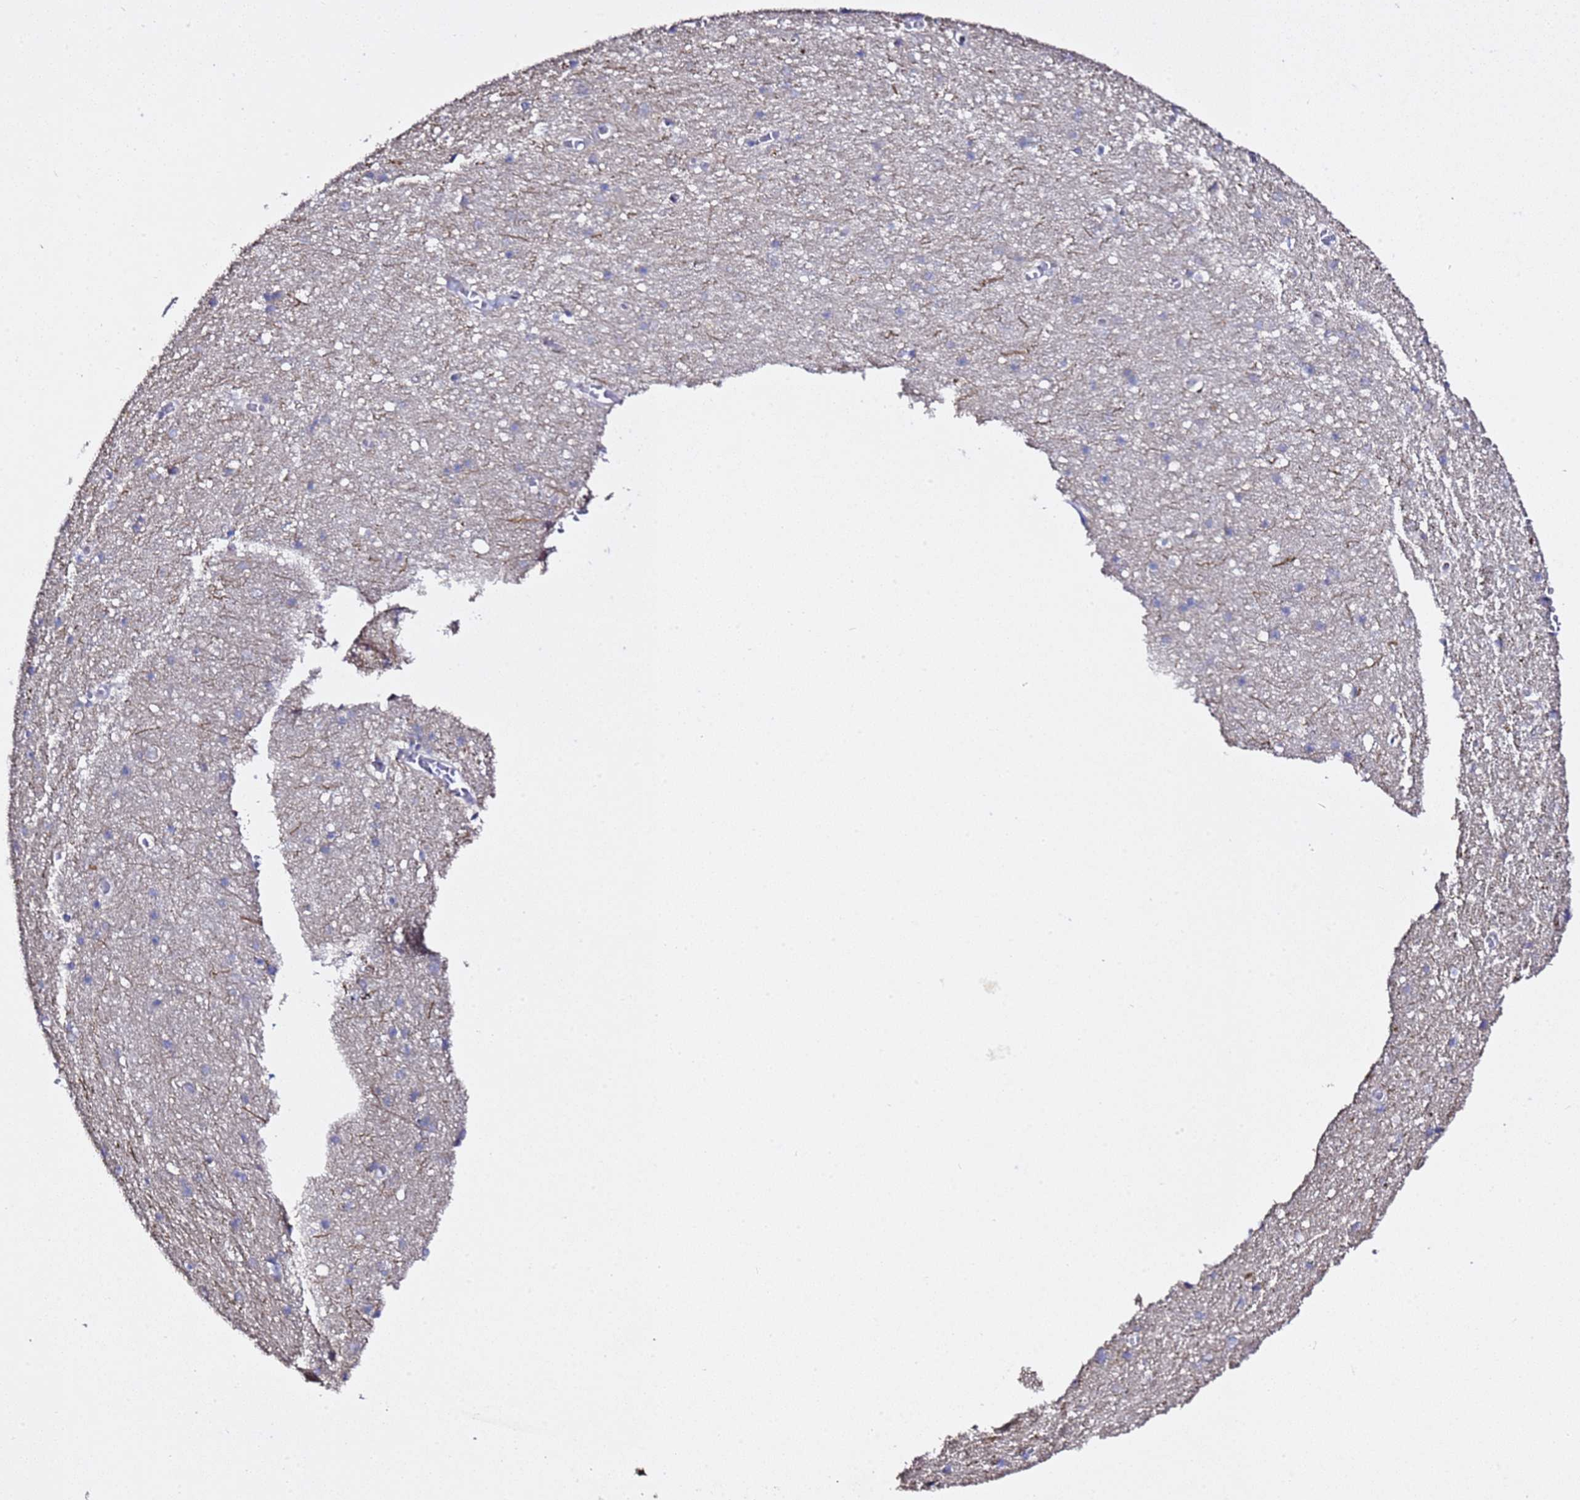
{"staining": {"intensity": "negative", "quantity": "none", "location": "none"}, "tissue": "cerebral cortex", "cell_type": "Endothelial cells", "image_type": "normal", "snomed": [{"axis": "morphology", "description": "Normal tissue, NOS"}, {"axis": "topography", "description": "Cerebral cortex"}], "caption": "This photomicrograph is of benign cerebral cortex stained with immunohistochemistry (IHC) to label a protein in brown with the nuclei are counter-stained blue. There is no expression in endothelial cells. Brightfield microscopy of immunohistochemistry (IHC) stained with DAB (brown) and hematoxylin (blue), captured at high magnification.", "gene": "ALG3", "patient": {"sex": "female", "age": 64}}